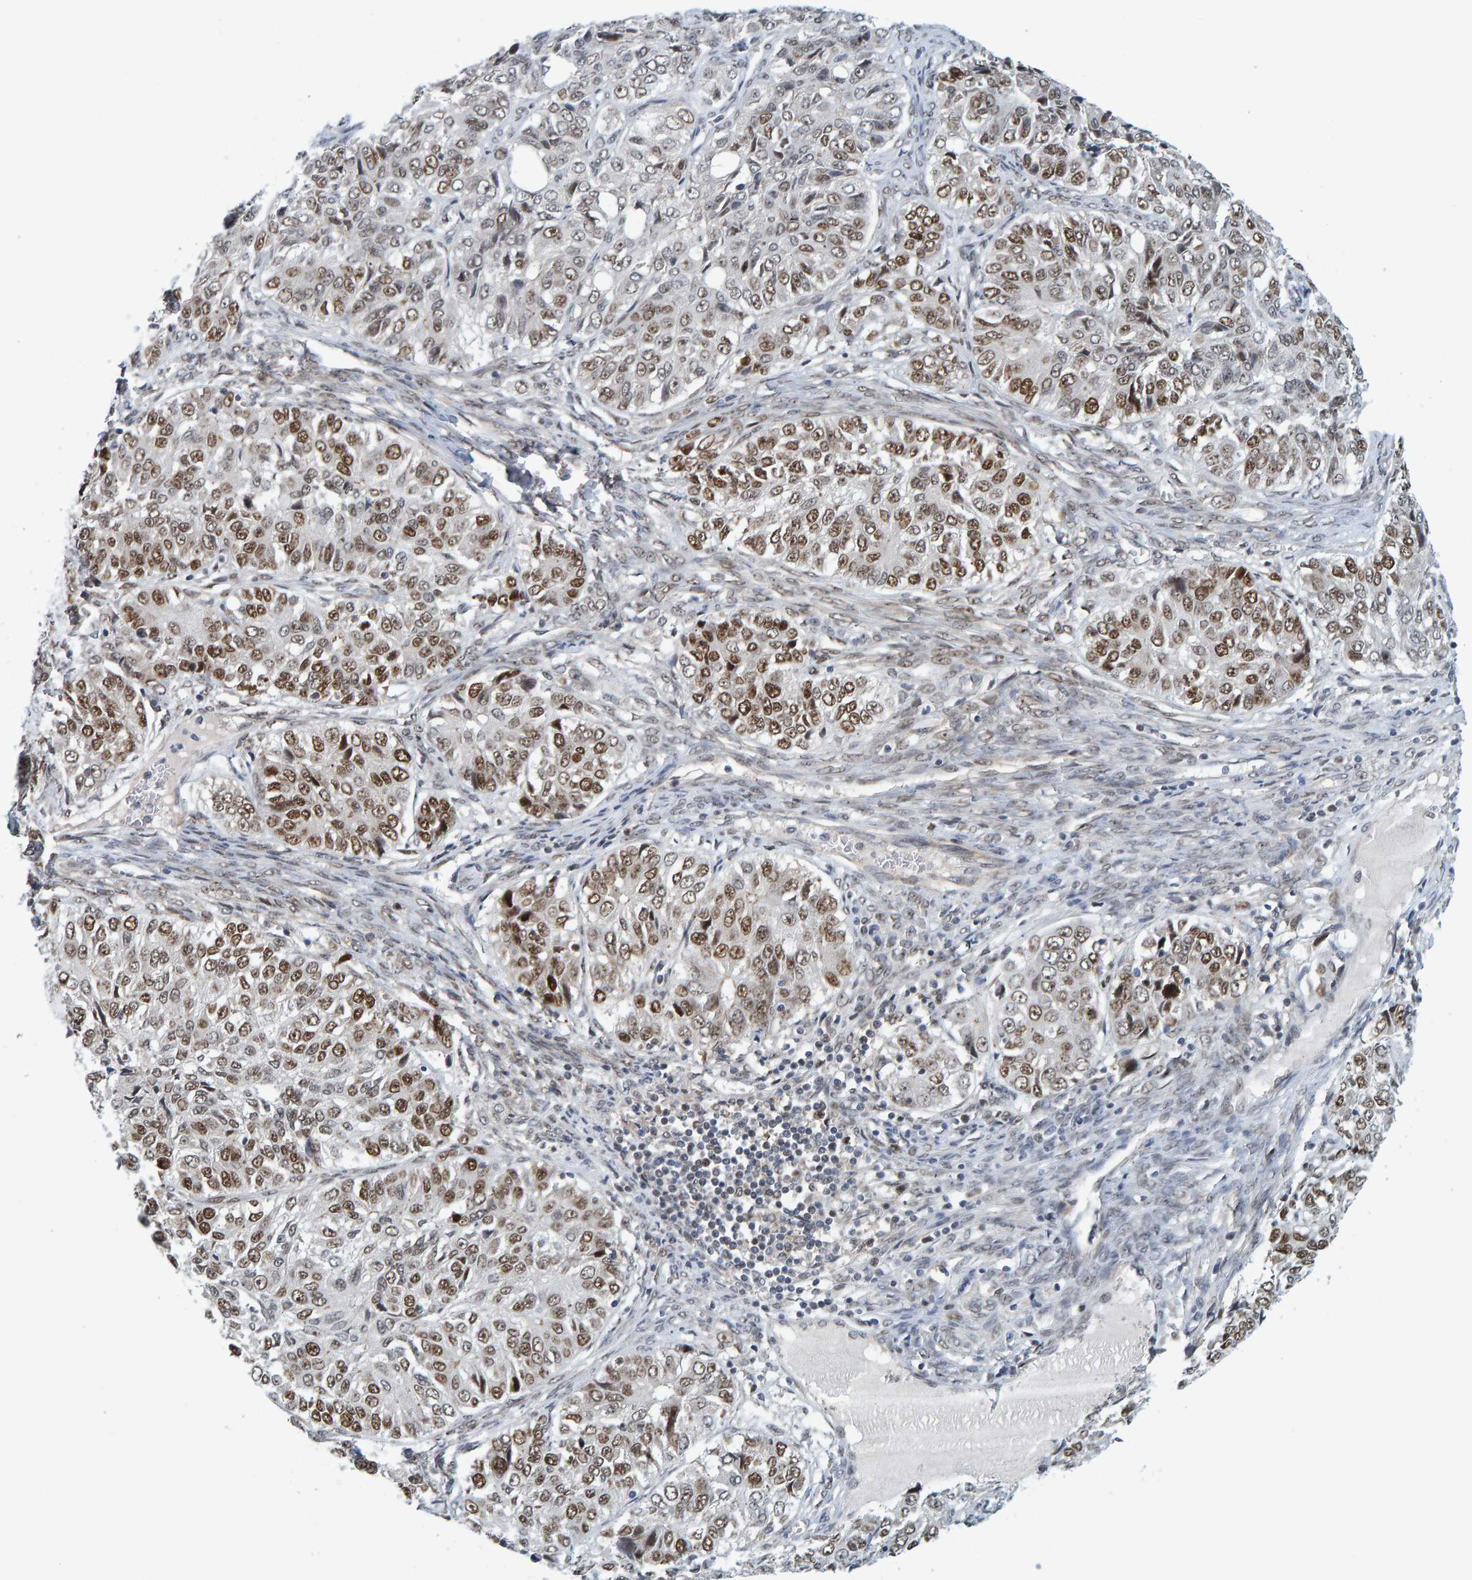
{"staining": {"intensity": "moderate", "quantity": ">75%", "location": "nuclear"}, "tissue": "ovarian cancer", "cell_type": "Tumor cells", "image_type": "cancer", "snomed": [{"axis": "morphology", "description": "Carcinoma, endometroid"}, {"axis": "topography", "description": "Ovary"}], "caption": "Immunohistochemical staining of human ovarian endometroid carcinoma shows medium levels of moderate nuclear protein staining in about >75% of tumor cells.", "gene": "POLR1E", "patient": {"sex": "female", "age": 51}}